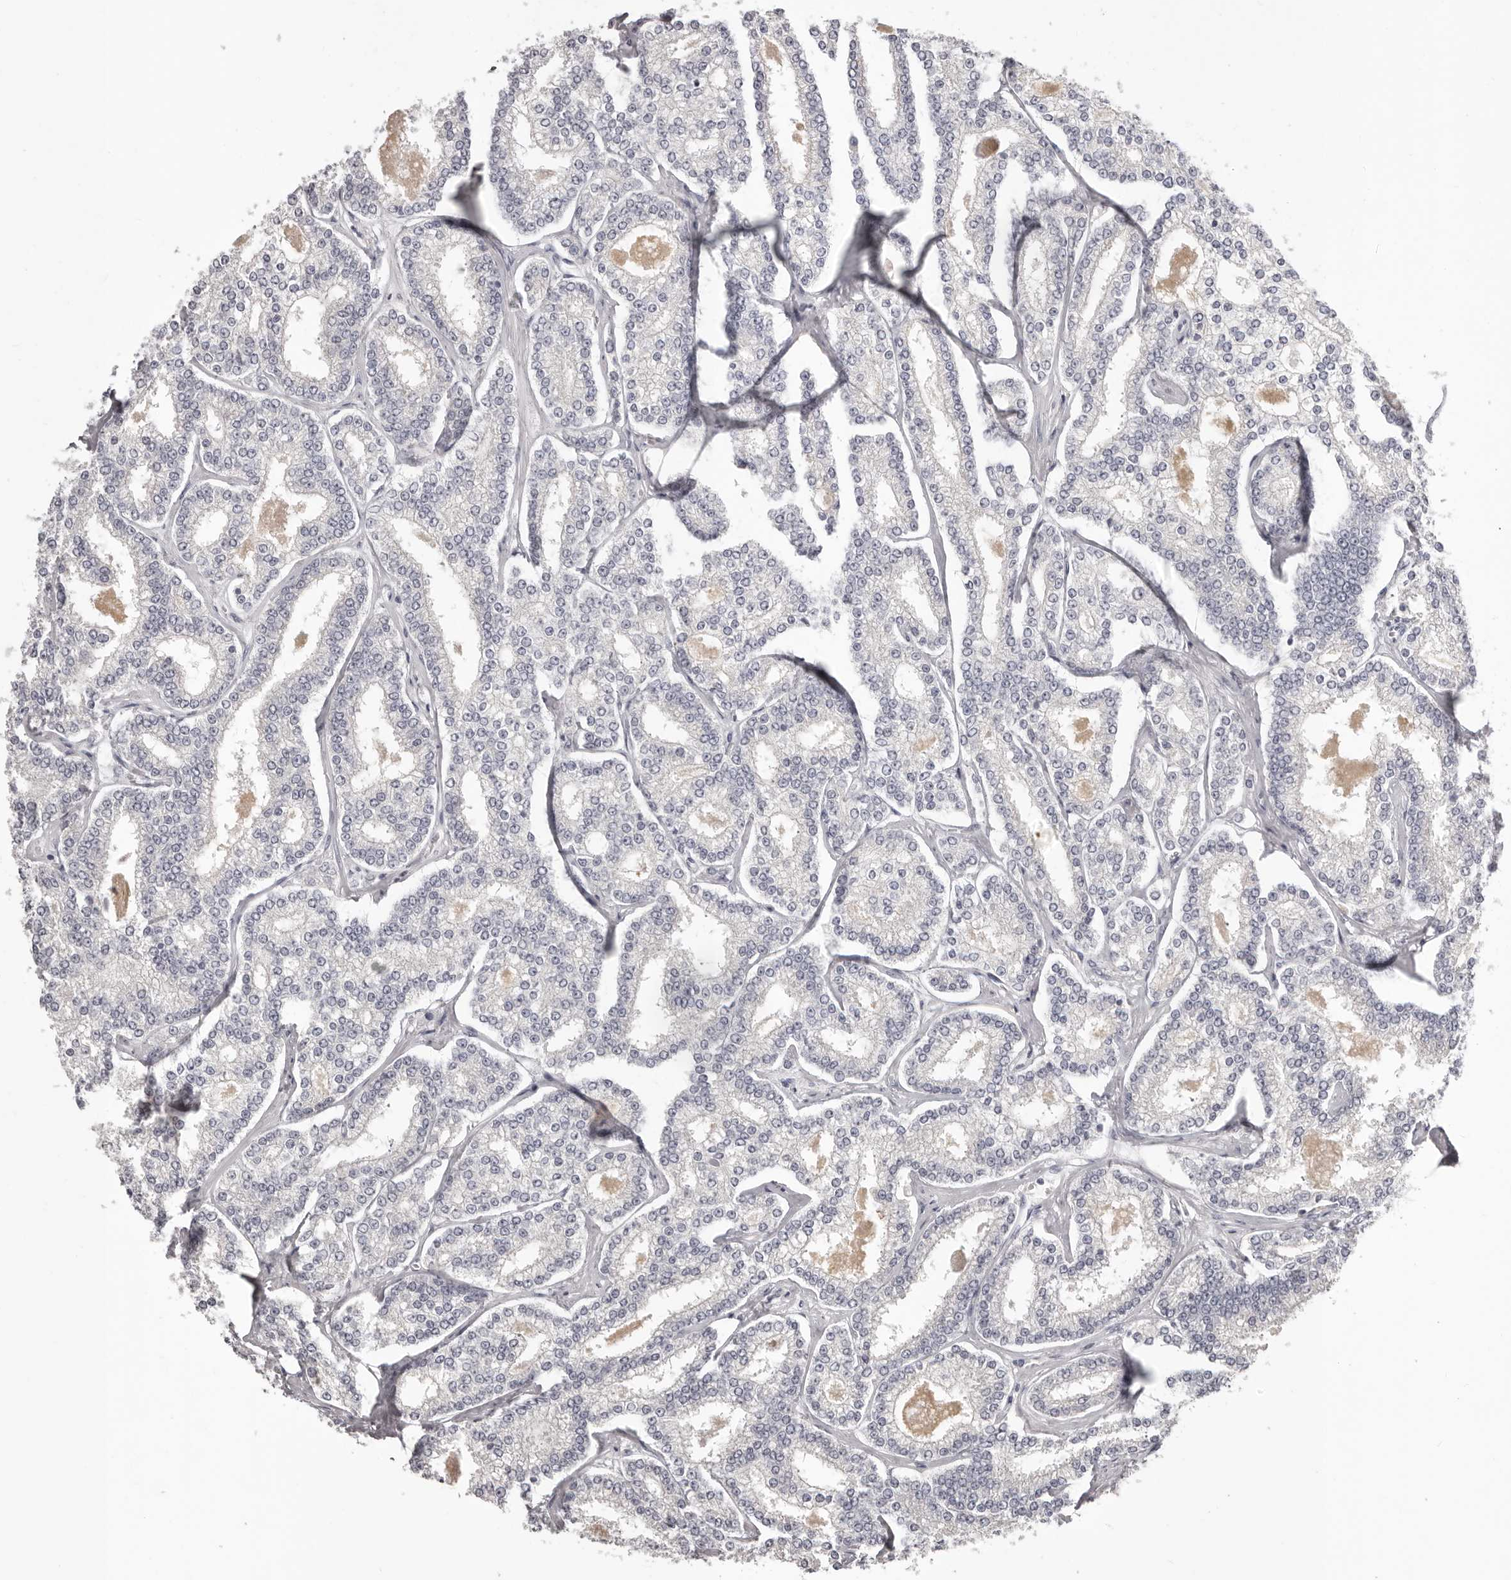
{"staining": {"intensity": "negative", "quantity": "none", "location": "none"}, "tissue": "prostate cancer", "cell_type": "Tumor cells", "image_type": "cancer", "snomed": [{"axis": "morphology", "description": "Normal tissue, NOS"}, {"axis": "morphology", "description": "Adenocarcinoma, High grade"}, {"axis": "topography", "description": "Prostate"}], "caption": "DAB (3,3'-diaminobenzidine) immunohistochemical staining of prostate adenocarcinoma (high-grade) exhibits no significant expression in tumor cells.", "gene": "OTUD3", "patient": {"sex": "male", "age": 83}}